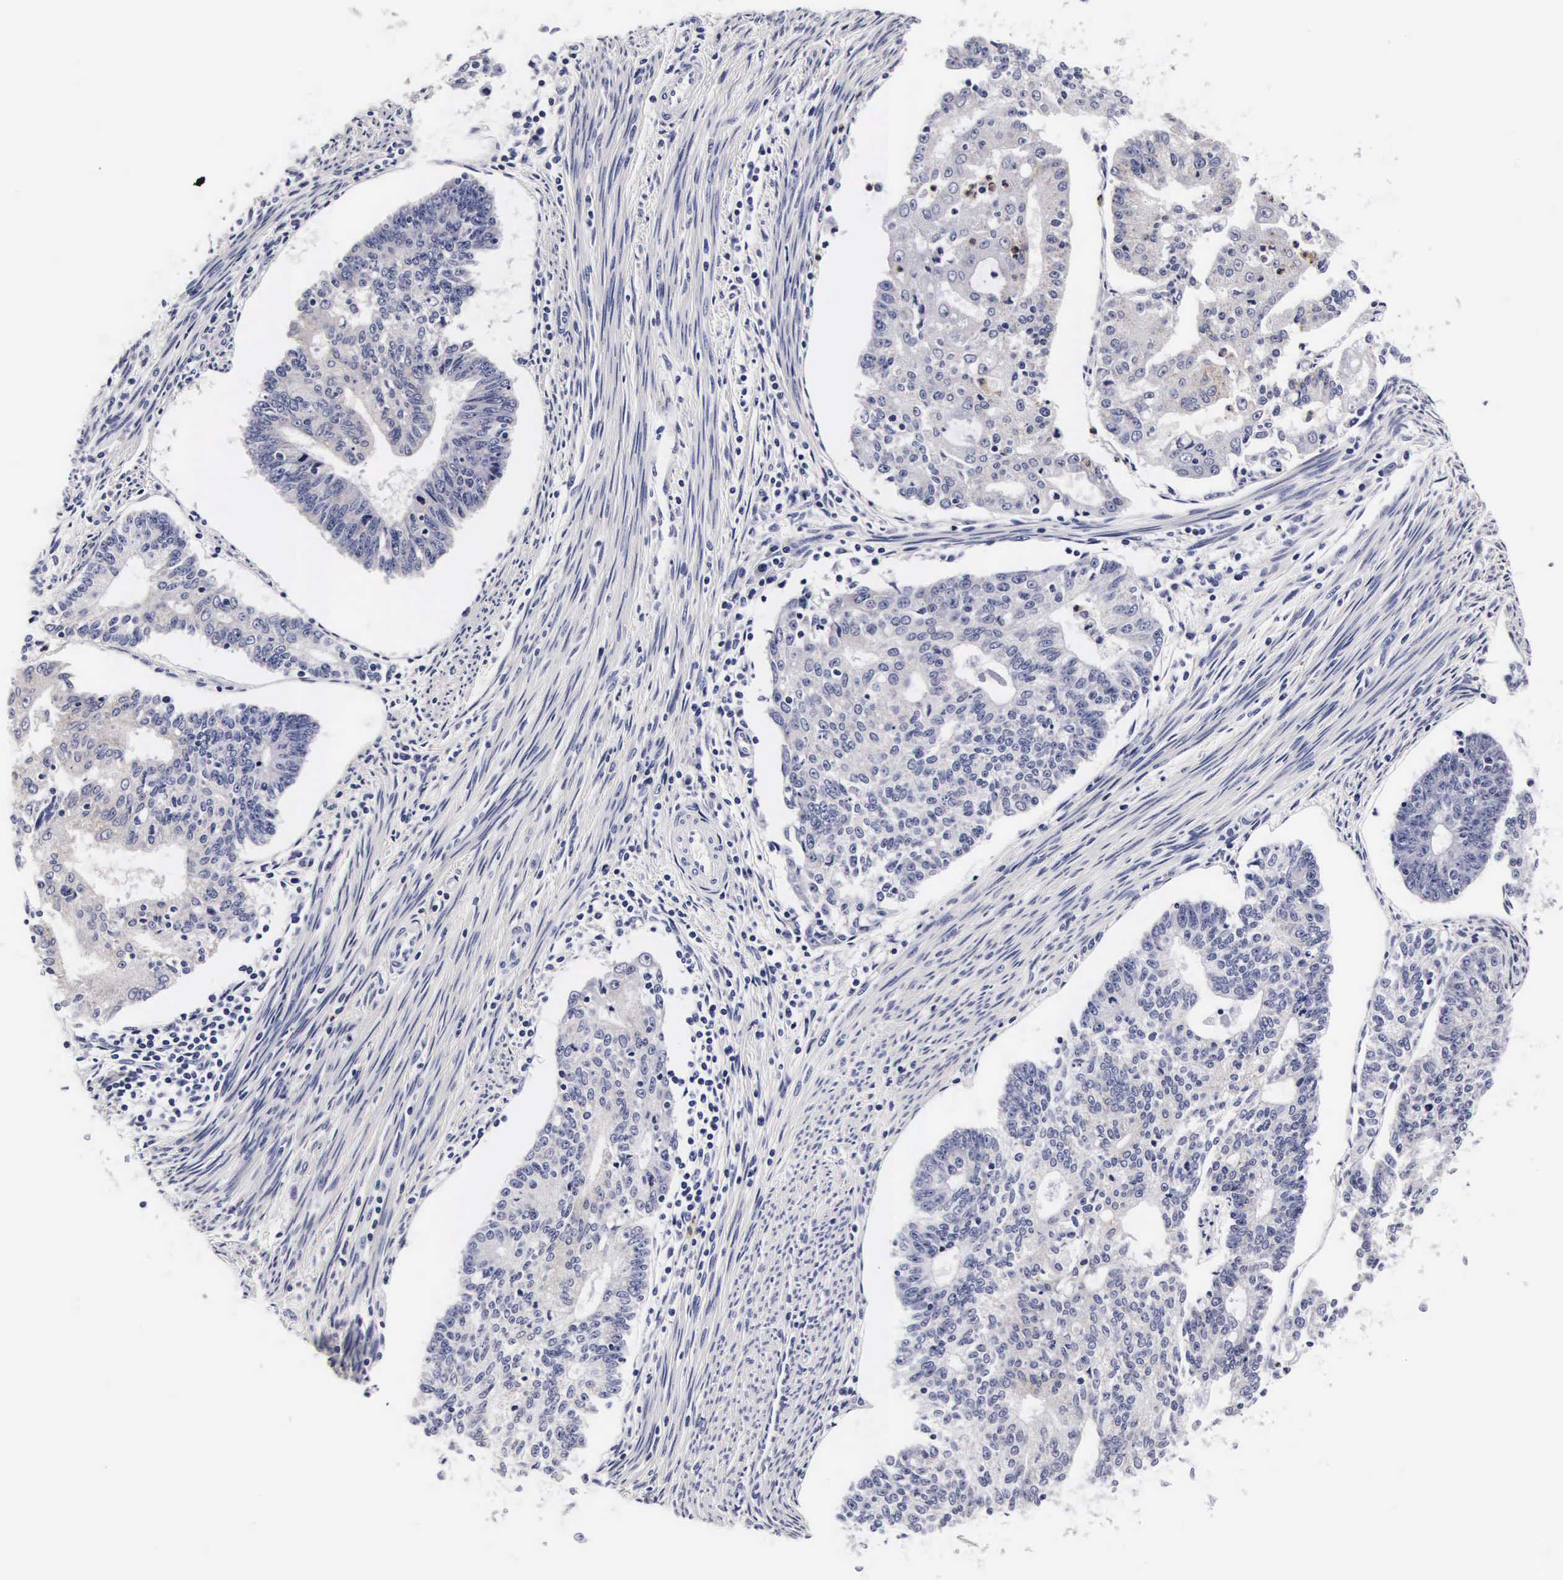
{"staining": {"intensity": "negative", "quantity": "none", "location": "none"}, "tissue": "endometrial cancer", "cell_type": "Tumor cells", "image_type": "cancer", "snomed": [{"axis": "morphology", "description": "Adenocarcinoma, NOS"}, {"axis": "topography", "description": "Endometrium"}], "caption": "An immunohistochemistry (IHC) image of endometrial cancer (adenocarcinoma) is shown. There is no staining in tumor cells of endometrial cancer (adenocarcinoma).", "gene": "RNASE6", "patient": {"sex": "female", "age": 56}}